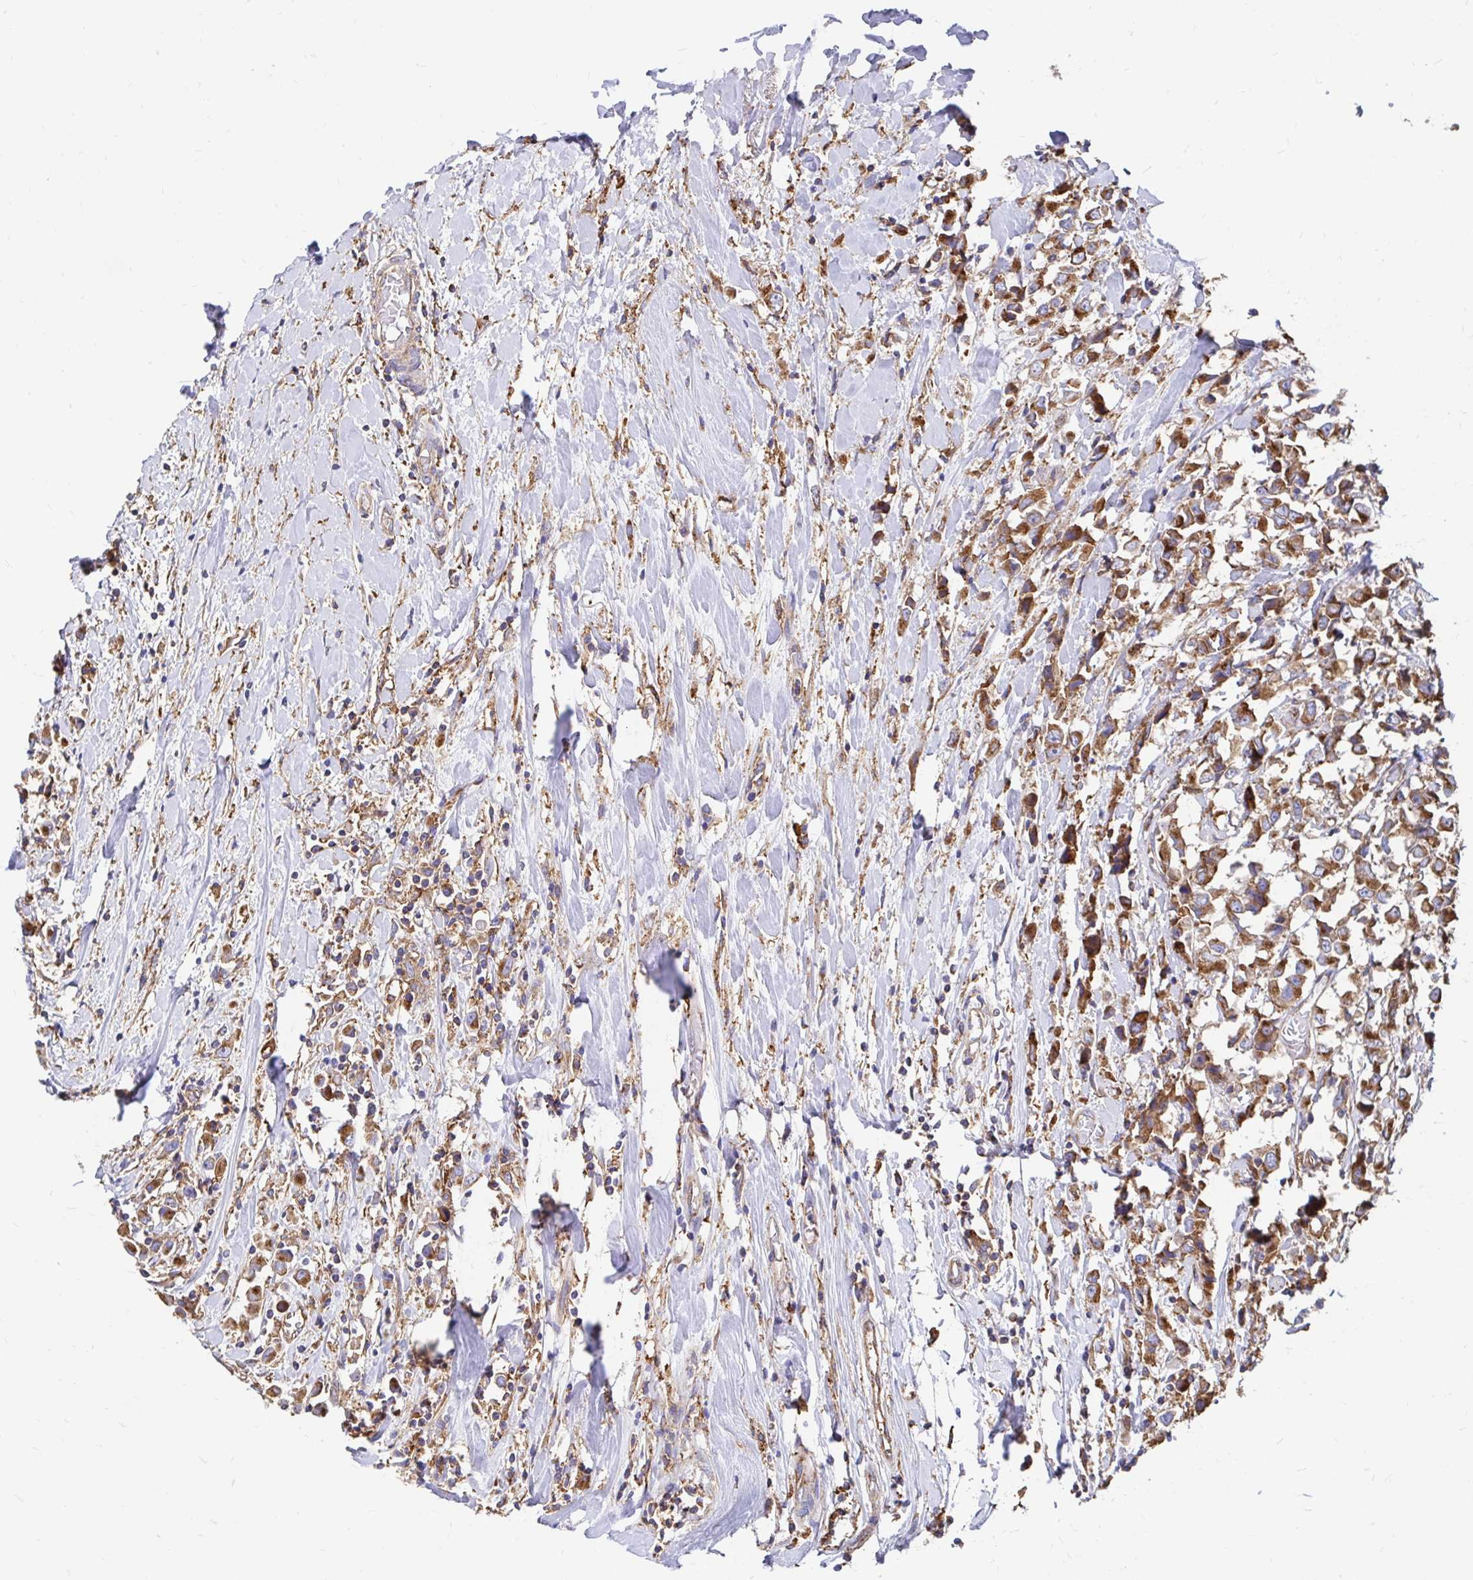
{"staining": {"intensity": "moderate", "quantity": ">75%", "location": "cytoplasmic/membranous"}, "tissue": "breast cancer", "cell_type": "Tumor cells", "image_type": "cancer", "snomed": [{"axis": "morphology", "description": "Duct carcinoma"}, {"axis": "topography", "description": "Breast"}], "caption": "Breast cancer (infiltrating ductal carcinoma) stained with a protein marker shows moderate staining in tumor cells.", "gene": "CLTC", "patient": {"sex": "female", "age": 61}}